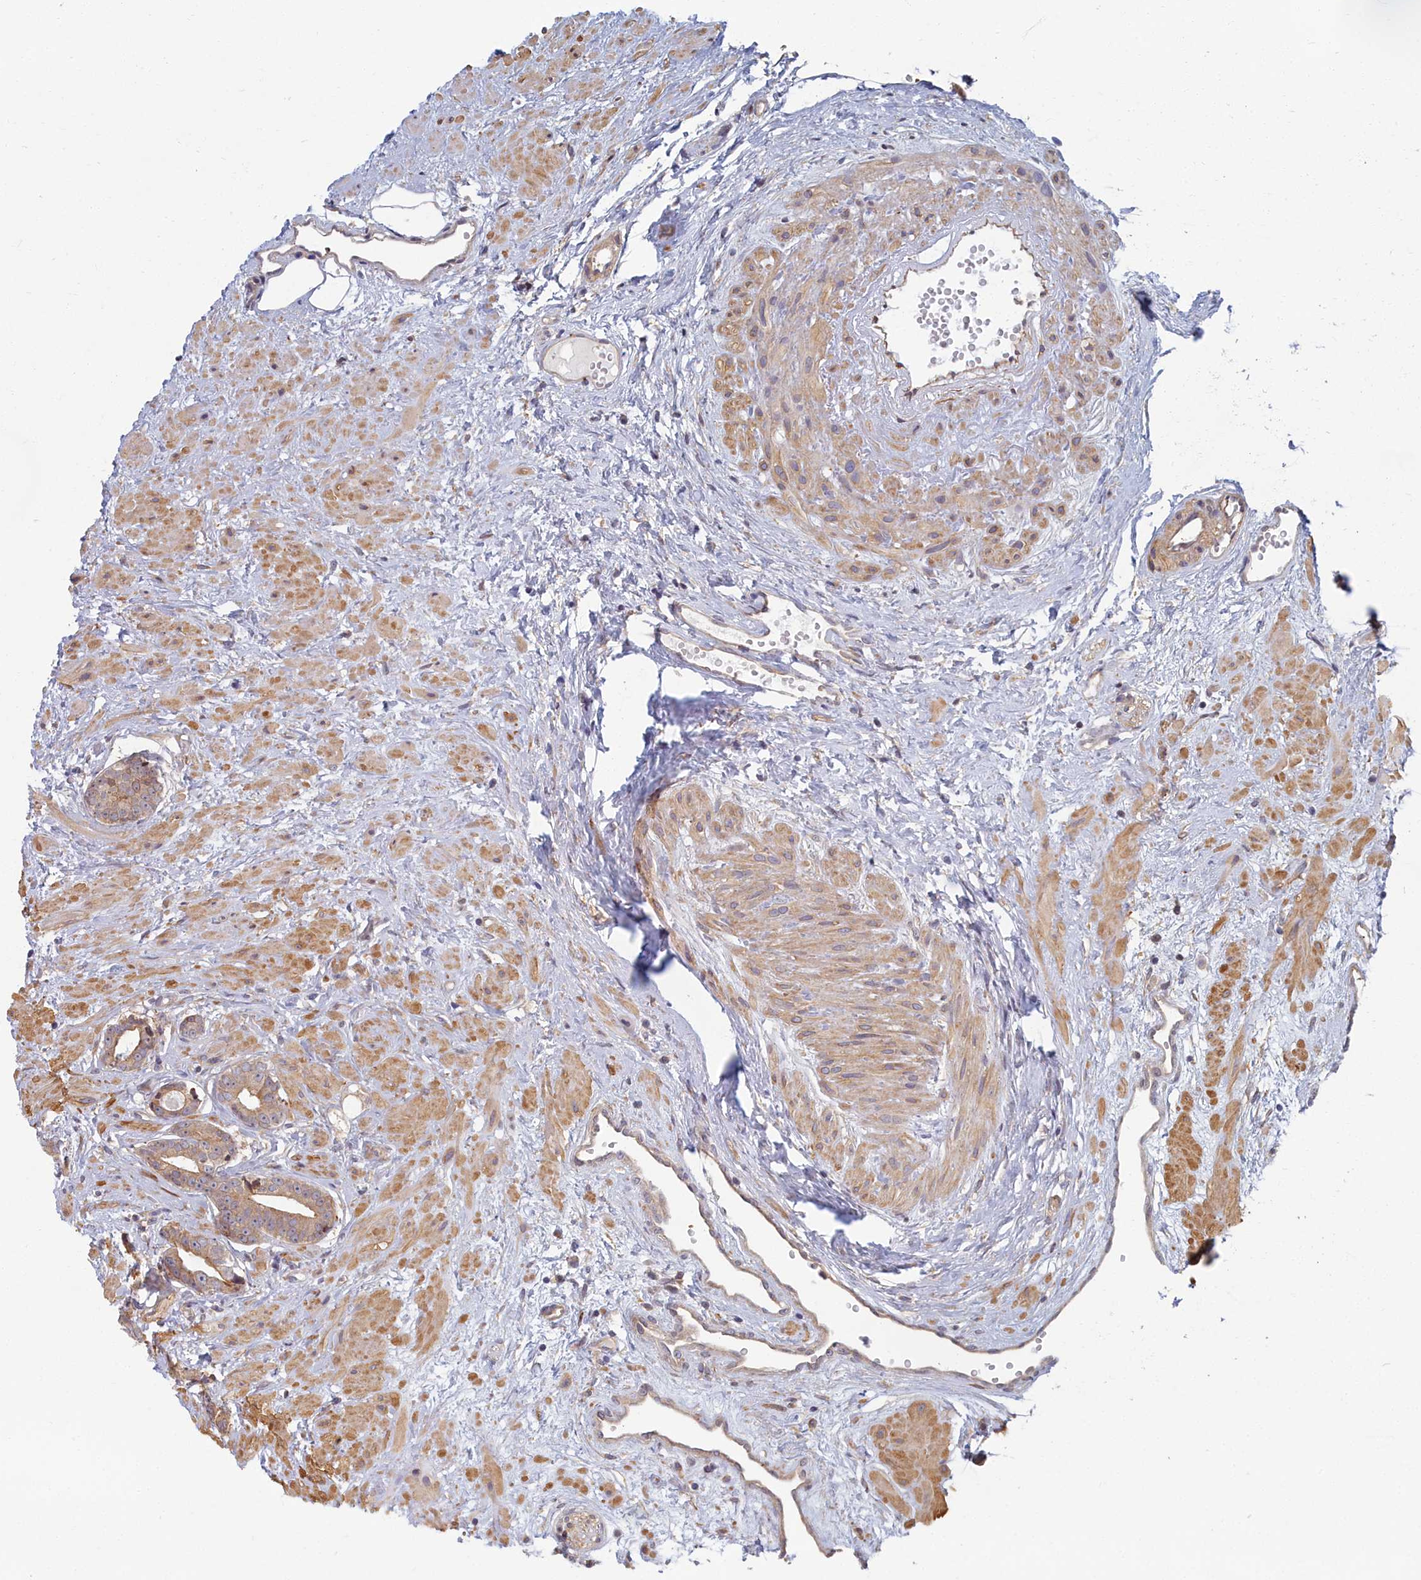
{"staining": {"intensity": "weak", "quantity": ">75%", "location": "cytoplasmic/membranous"}, "tissue": "prostate cancer", "cell_type": "Tumor cells", "image_type": "cancer", "snomed": [{"axis": "morphology", "description": "Adenocarcinoma, Low grade"}, {"axis": "topography", "description": "Prostate"}], "caption": "DAB immunohistochemical staining of human prostate cancer exhibits weak cytoplasmic/membranous protein expression in about >75% of tumor cells. Immunohistochemistry stains the protein of interest in brown and the nuclei are stained blue.", "gene": "MAK16", "patient": {"sex": "male", "age": 64}}